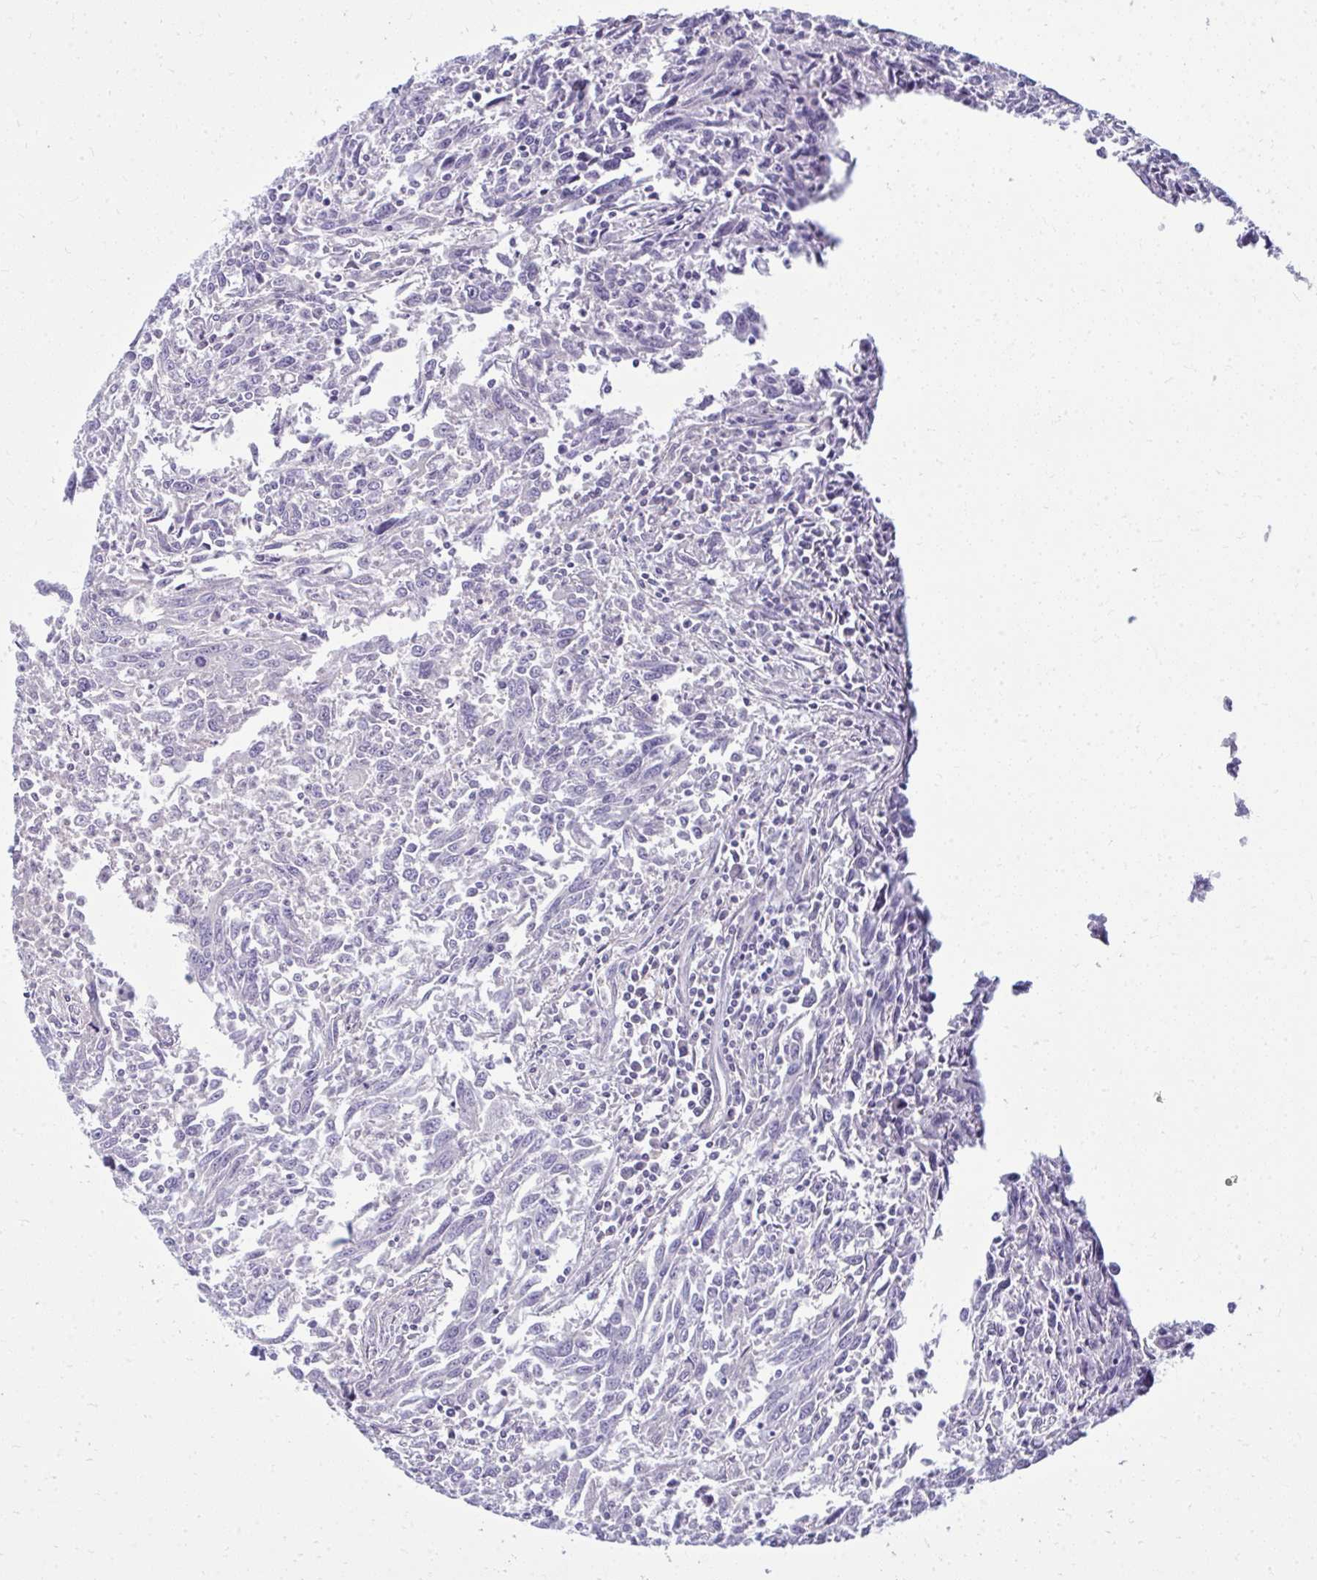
{"staining": {"intensity": "negative", "quantity": "none", "location": "none"}, "tissue": "breast cancer", "cell_type": "Tumor cells", "image_type": "cancer", "snomed": [{"axis": "morphology", "description": "Duct carcinoma"}, {"axis": "topography", "description": "Breast"}], "caption": "High power microscopy image of an IHC photomicrograph of breast cancer (infiltrating ductal carcinoma), revealing no significant staining in tumor cells.", "gene": "SLC14A1", "patient": {"sex": "female", "age": 50}}